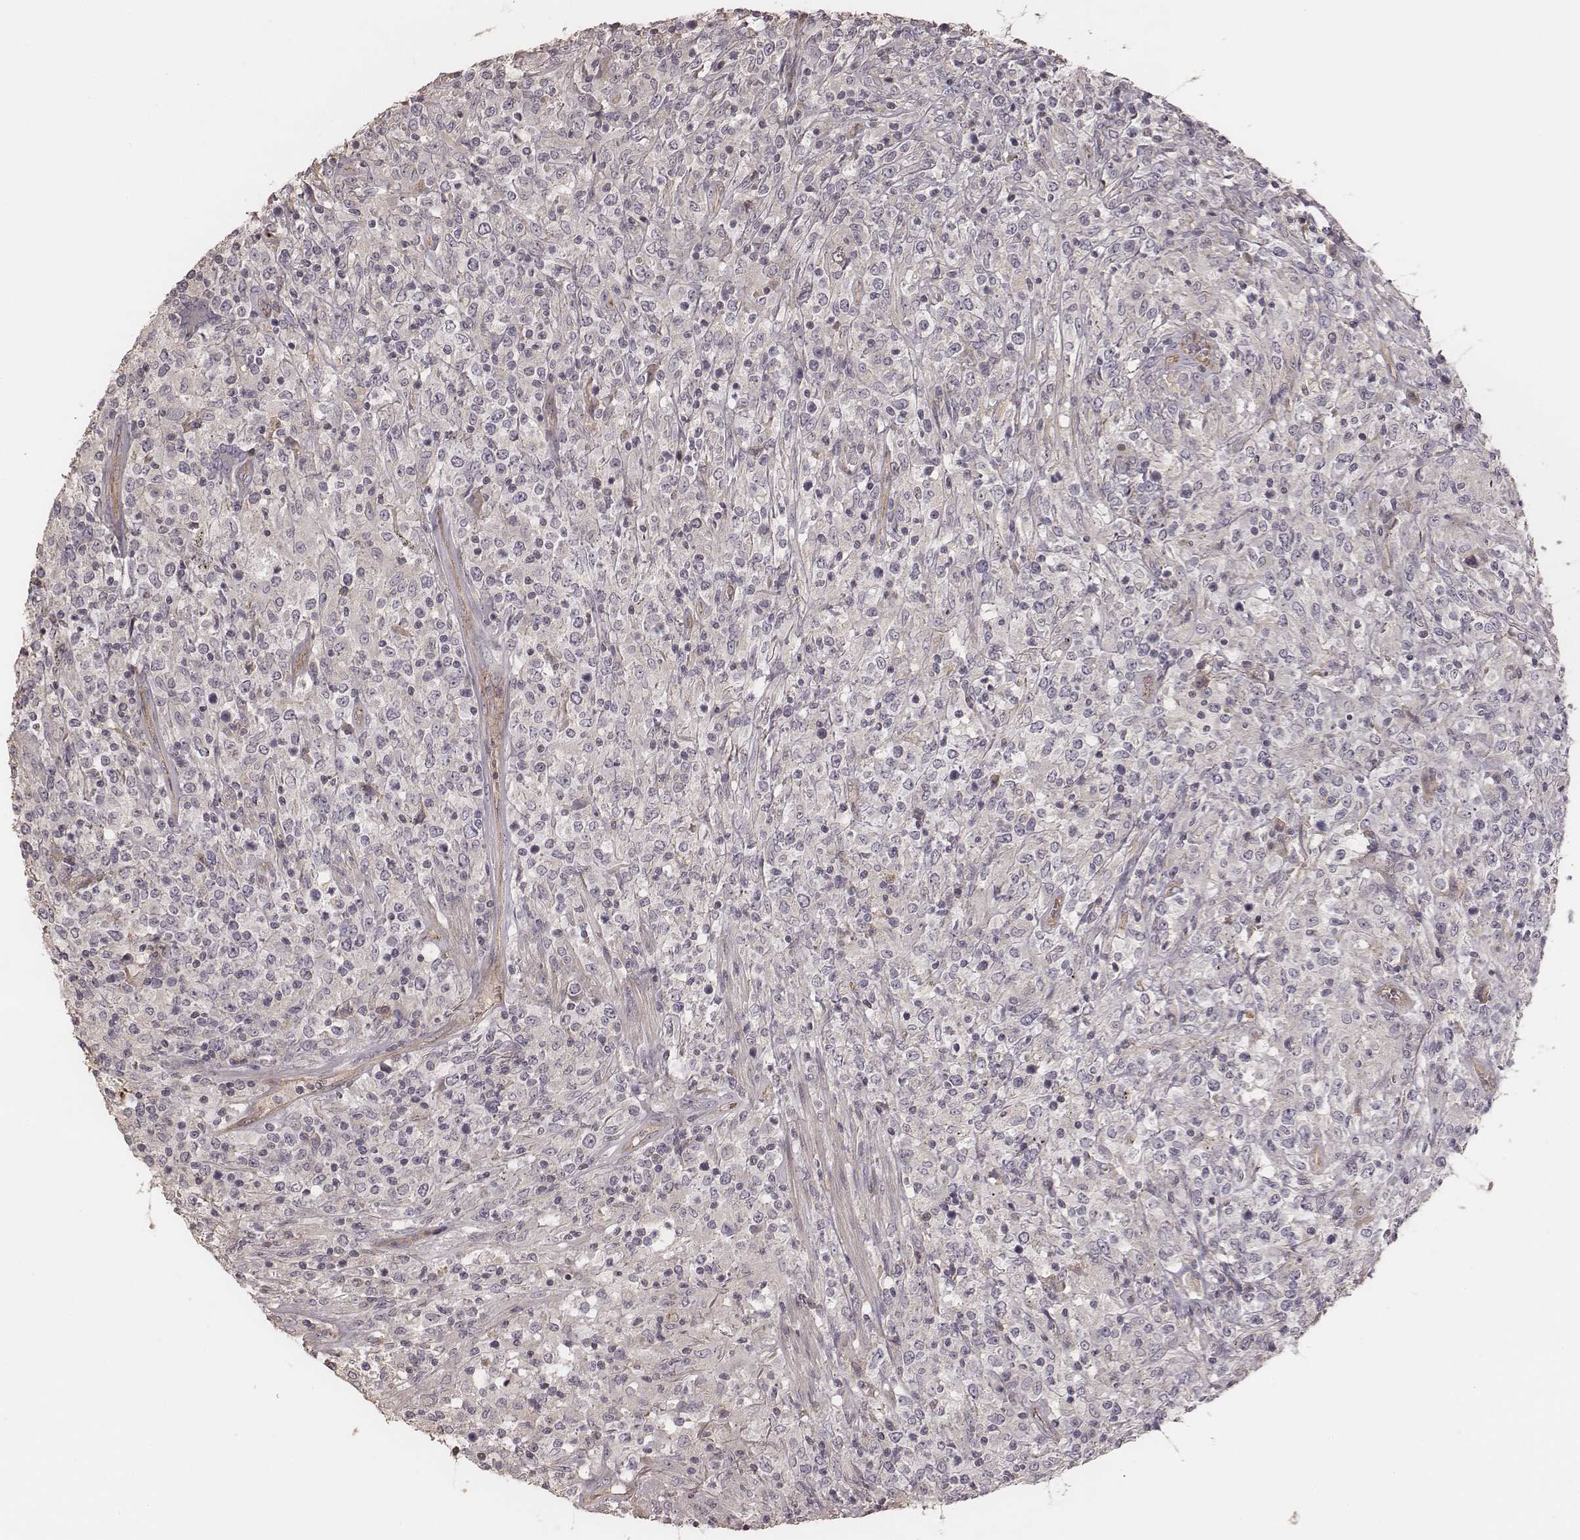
{"staining": {"intensity": "negative", "quantity": "none", "location": "none"}, "tissue": "lymphoma", "cell_type": "Tumor cells", "image_type": "cancer", "snomed": [{"axis": "morphology", "description": "Malignant lymphoma, non-Hodgkin's type, High grade"}, {"axis": "topography", "description": "Lung"}], "caption": "Histopathology image shows no significant protein positivity in tumor cells of high-grade malignant lymphoma, non-Hodgkin's type.", "gene": "OTOGL", "patient": {"sex": "male", "age": 79}}